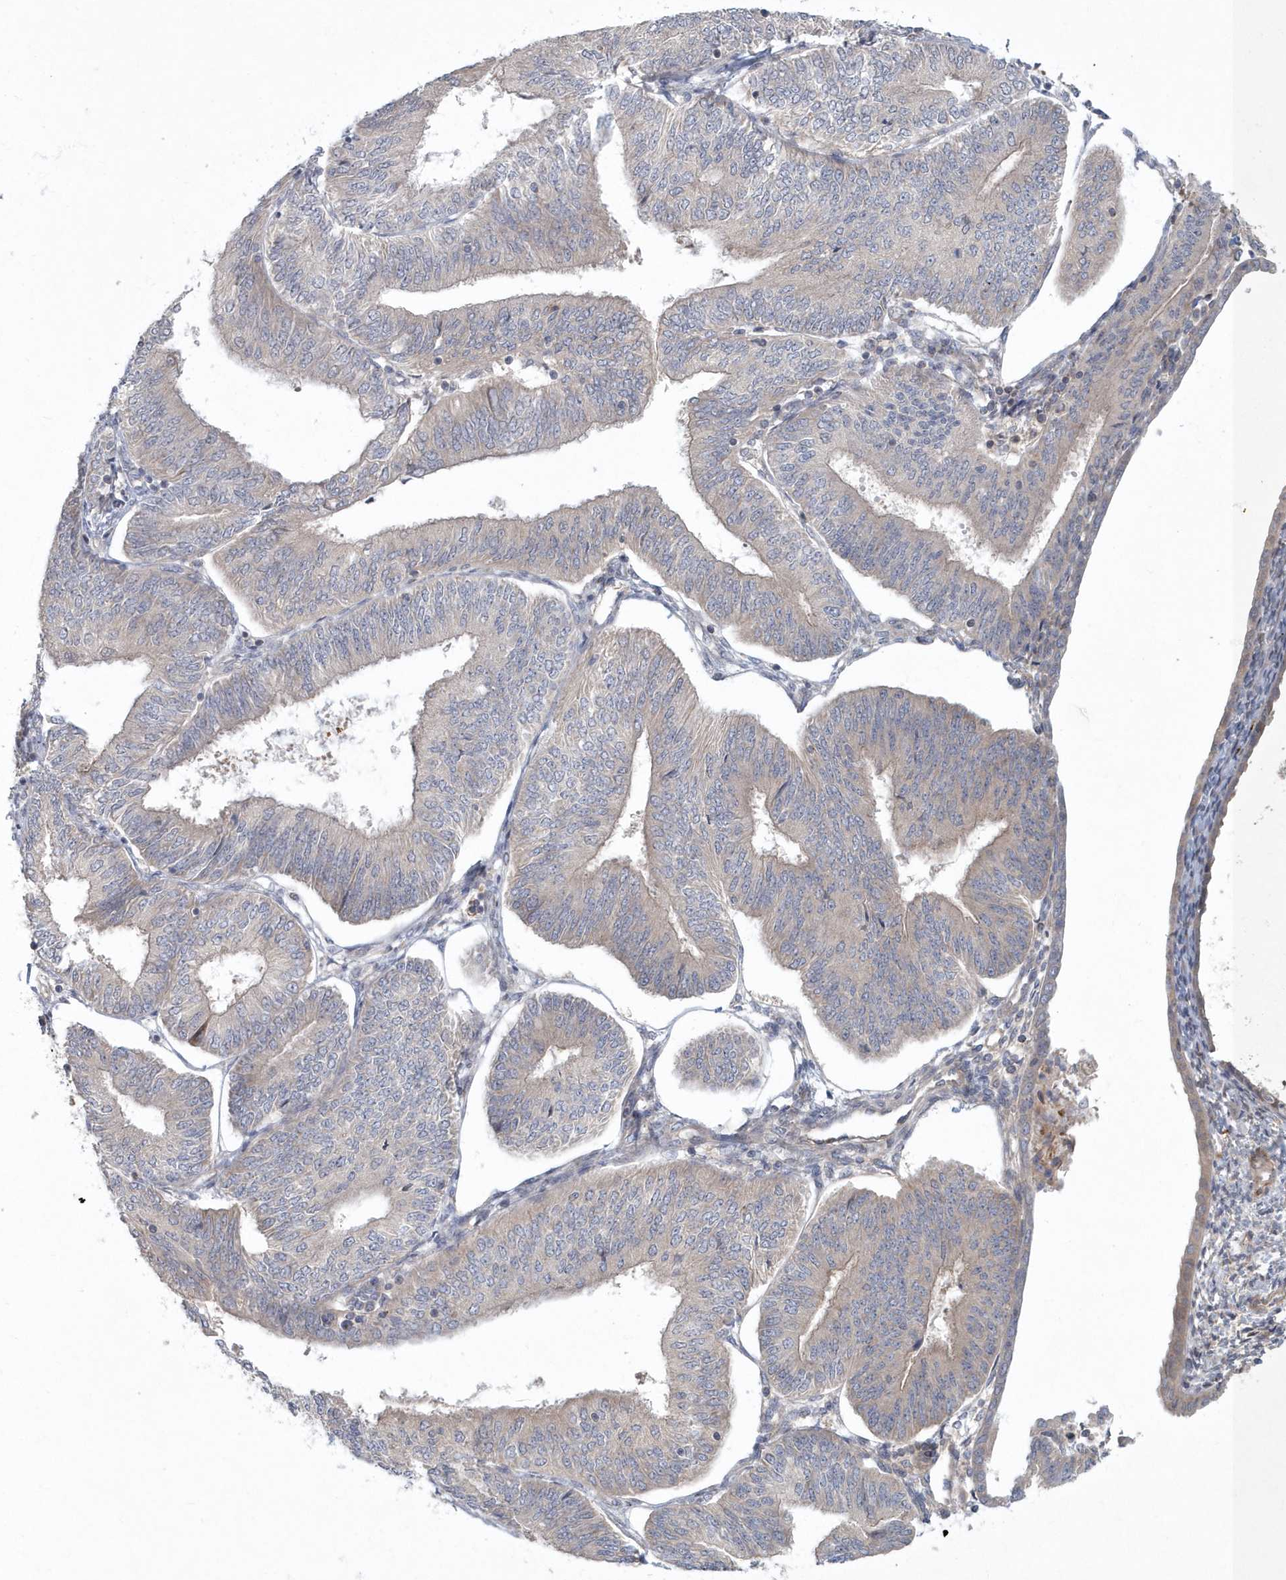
{"staining": {"intensity": "moderate", "quantity": "<25%", "location": "cytoplasmic/membranous"}, "tissue": "endometrial cancer", "cell_type": "Tumor cells", "image_type": "cancer", "snomed": [{"axis": "morphology", "description": "Adenocarcinoma, NOS"}, {"axis": "topography", "description": "Endometrium"}], "caption": "Immunohistochemistry (IHC) histopathology image of neoplastic tissue: human endometrial cancer stained using immunohistochemistry (IHC) reveals low levels of moderate protein expression localized specifically in the cytoplasmic/membranous of tumor cells, appearing as a cytoplasmic/membranous brown color.", "gene": "ARHGEF38", "patient": {"sex": "female", "age": 58}}